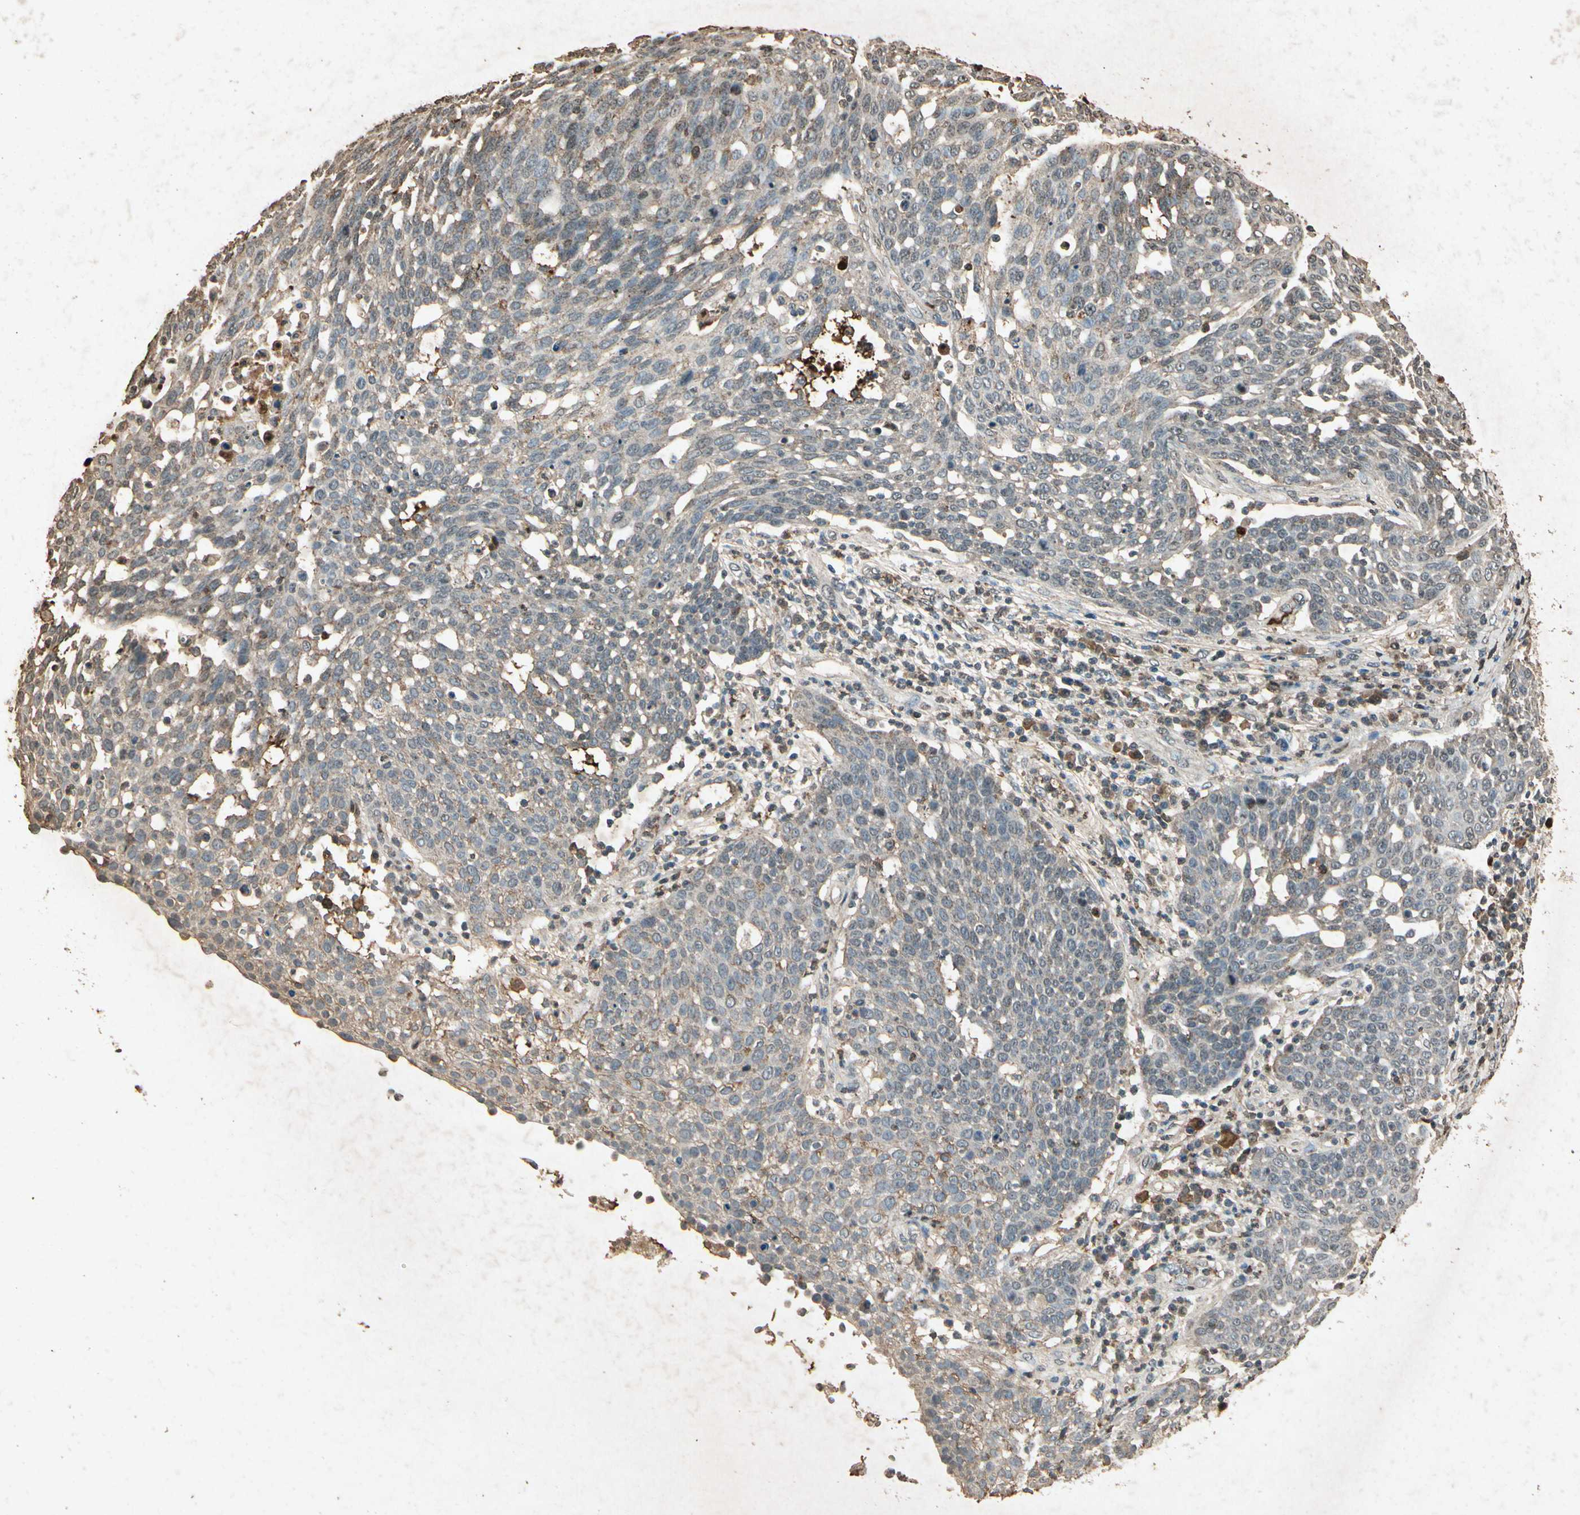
{"staining": {"intensity": "weak", "quantity": "25%-75%", "location": "cytoplasmic/membranous,nuclear"}, "tissue": "cervical cancer", "cell_type": "Tumor cells", "image_type": "cancer", "snomed": [{"axis": "morphology", "description": "Squamous cell carcinoma, NOS"}, {"axis": "topography", "description": "Cervix"}], "caption": "The histopathology image exhibits immunohistochemical staining of squamous cell carcinoma (cervical). There is weak cytoplasmic/membranous and nuclear positivity is appreciated in approximately 25%-75% of tumor cells.", "gene": "GC", "patient": {"sex": "female", "age": 34}}